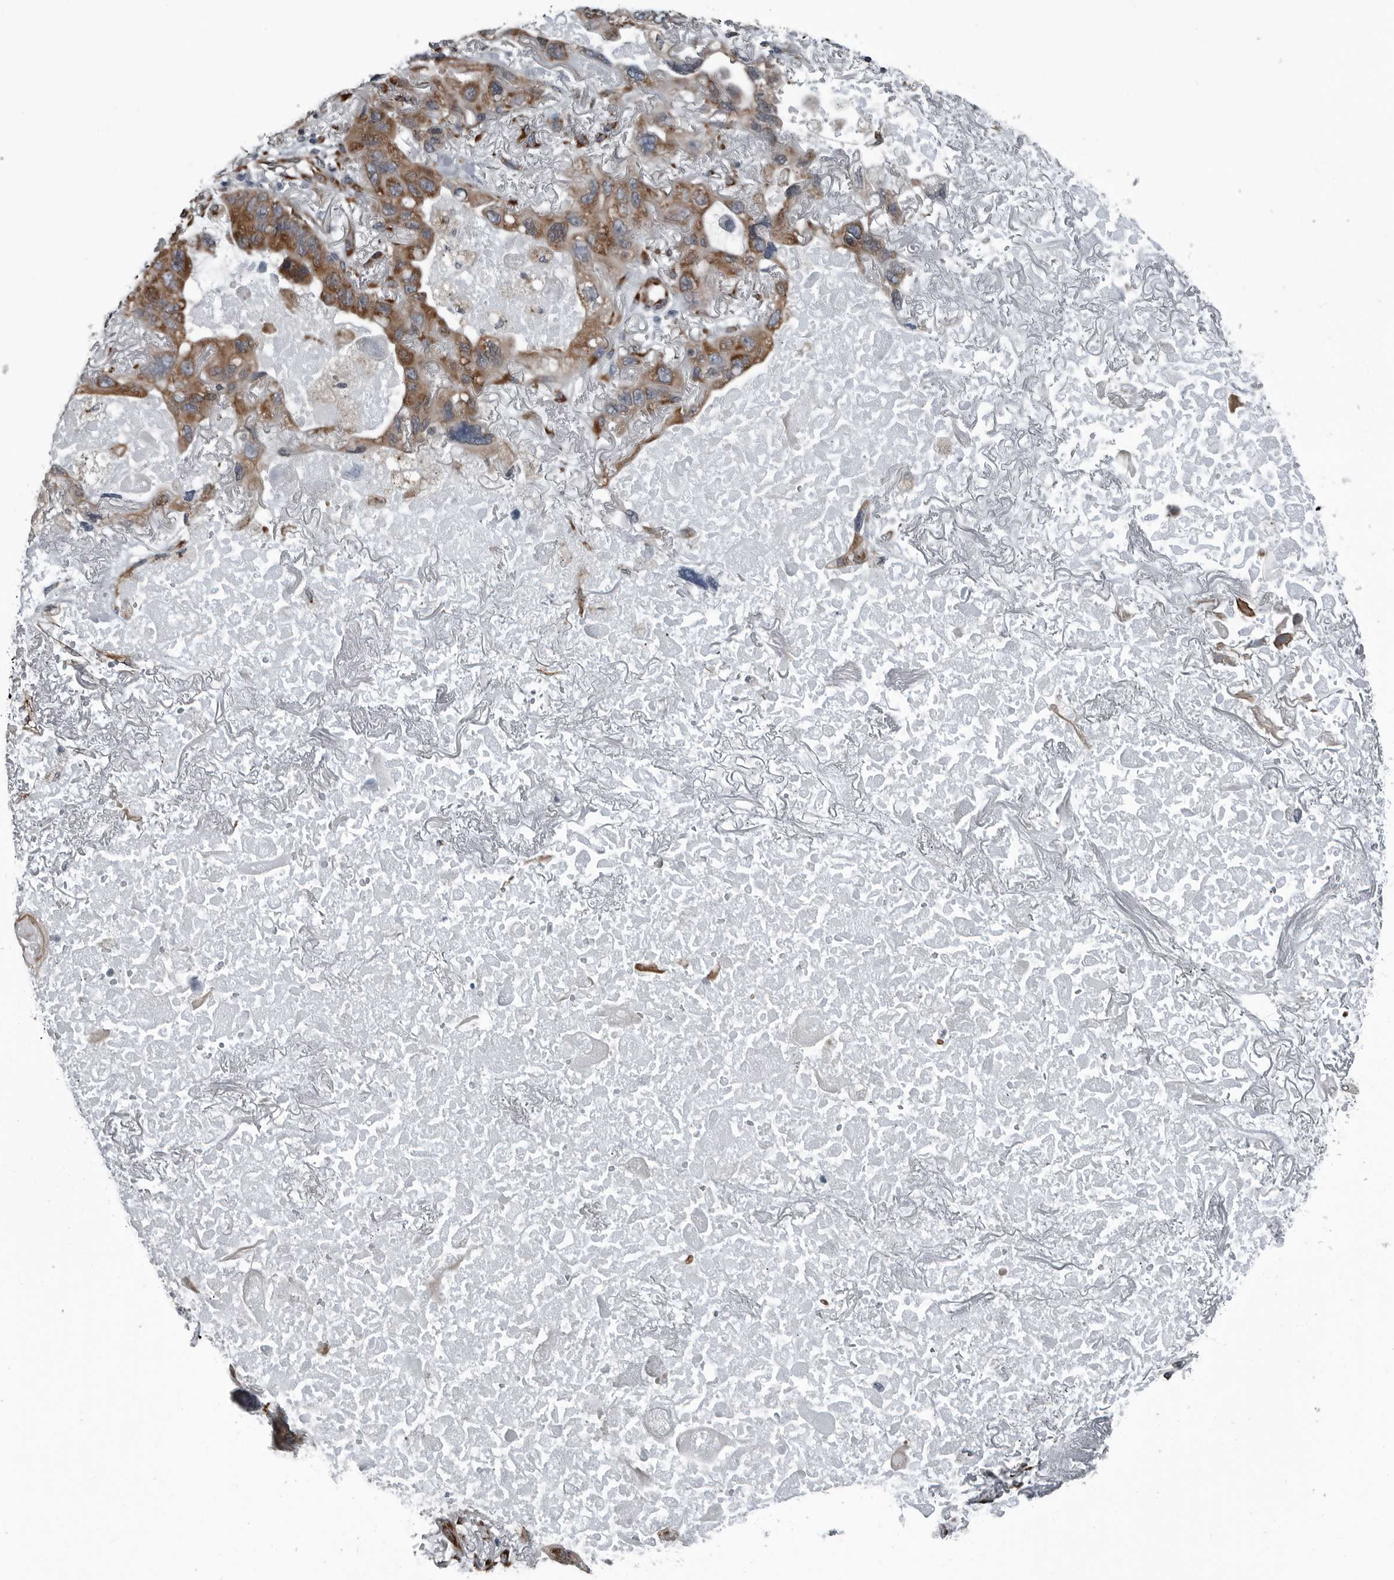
{"staining": {"intensity": "moderate", "quantity": ">75%", "location": "cytoplasmic/membranous"}, "tissue": "lung cancer", "cell_type": "Tumor cells", "image_type": "cancer", "snomed": [{"axis": "morphology", "description": "Squamous cell carcinoma, NOS"}, {"axis": "topography", "description": "Lung"}], "caption": "An image of lung cancer (squamous cell carcinoma) stained for a protein displays moderate cytoplasmic/membranous brown staining in tumor cells. (DAB (3,3'-diaminobenzidine) IHC with brightfield microscopy, high magnification).", "gene": "CEP85", "patient": {"sex": "female", "age": 73}}